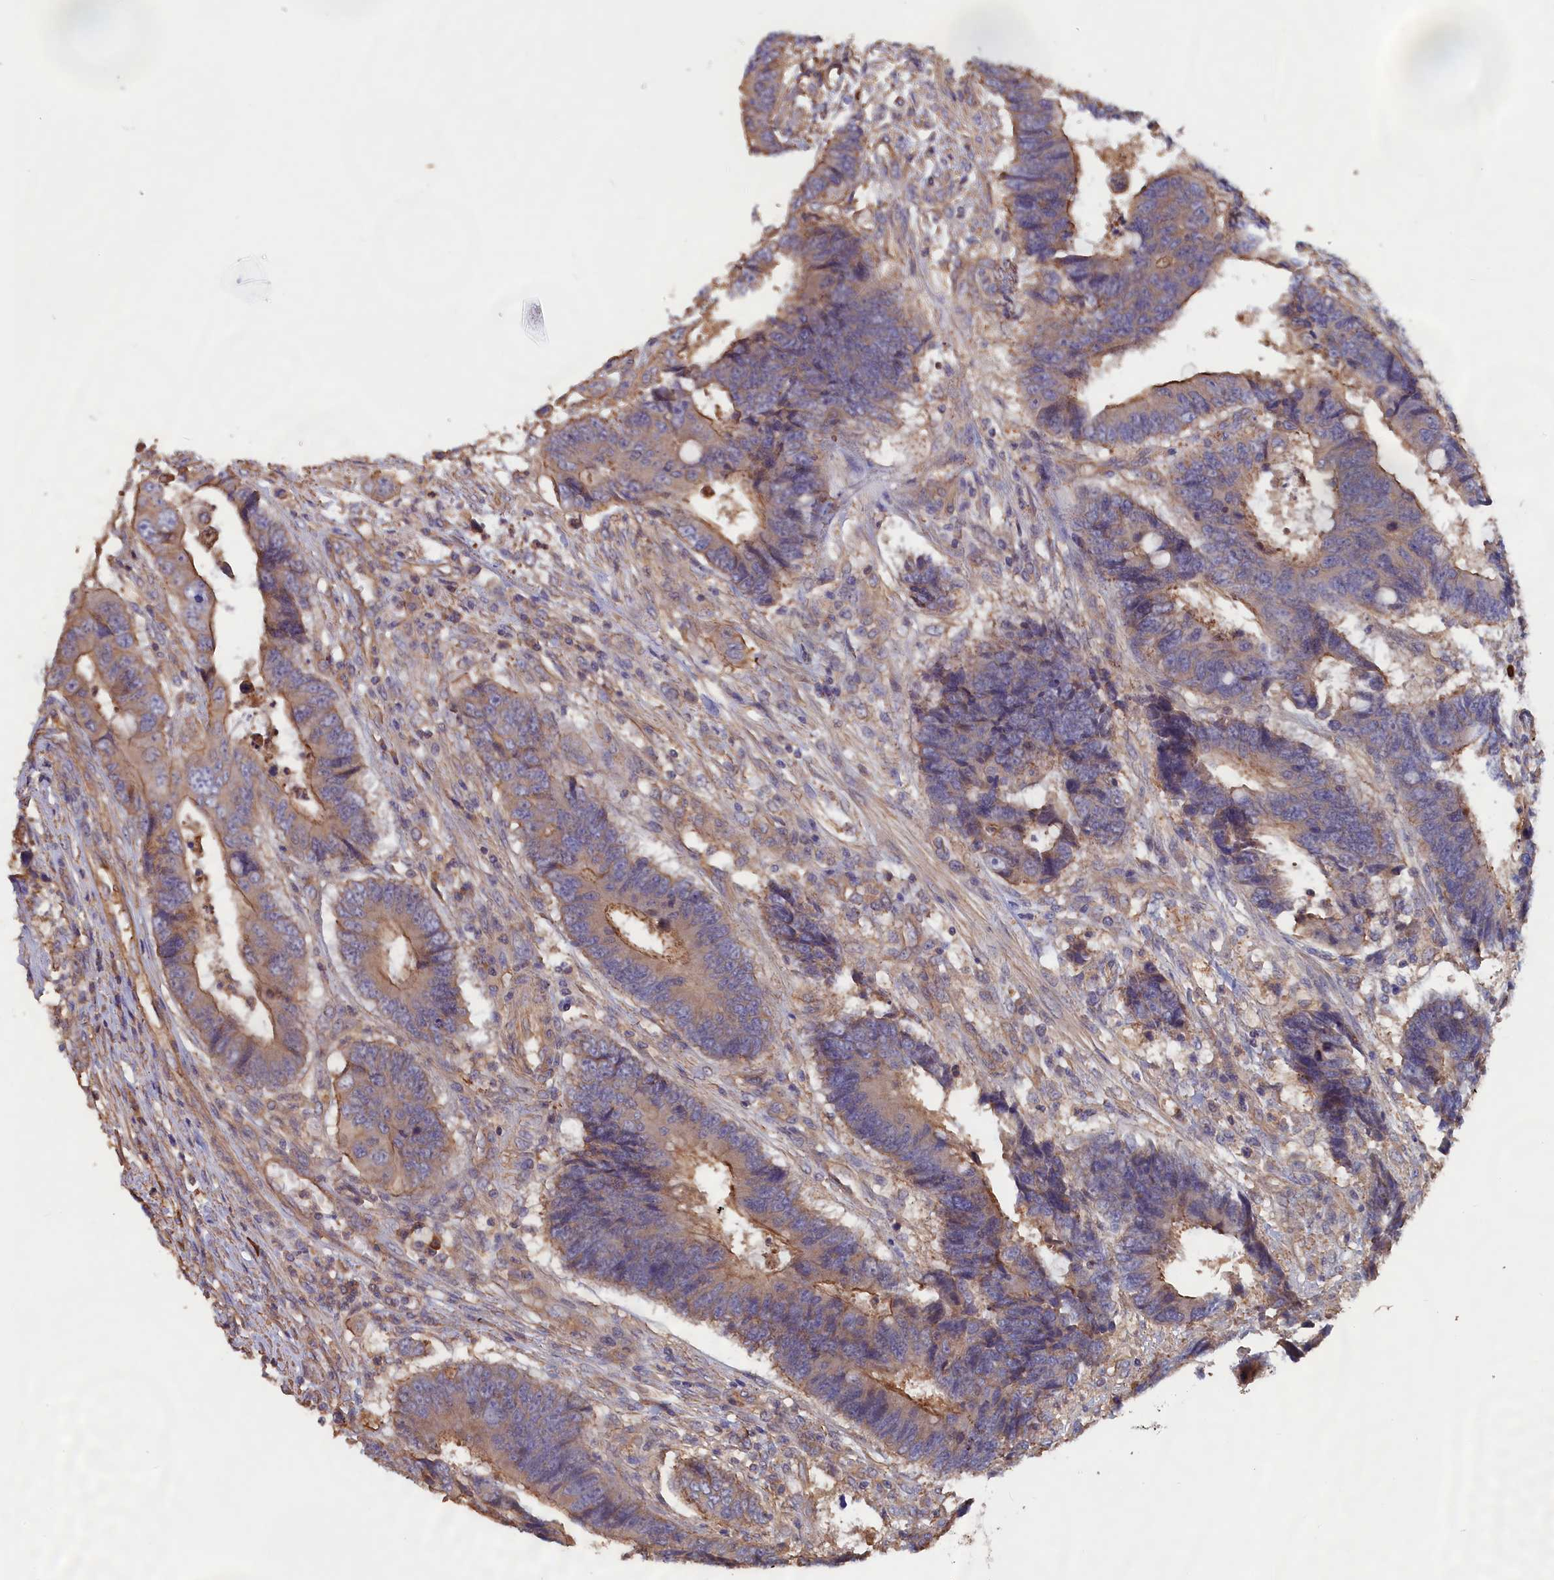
{"staining": {"intensity": "moderate", "quantity": "25%-75%", "location": "cytoplasmic/membranous"}, "tissue": "colorectal cancer", "cell_type": "Tumor cells", "image_type": "cancer", "snomed": [{"axis": "morphology", "description": "Adenocarcinoma, NOS"}, {"axis": "topography", "description": "Rectum"}], "caption": "IHC photomicrograph of neoplastic tissue: colorectal cancer (adenocarcinoma) stained using IHC shows medium levels of moderate protein expression localized specifically in the cytoplasmic/membranous of tumor cells, appearing as a cytoplasmic/membranous brown color.", "gene": "ANKRD2", "patient": {"sex": "male", "age": 84}}